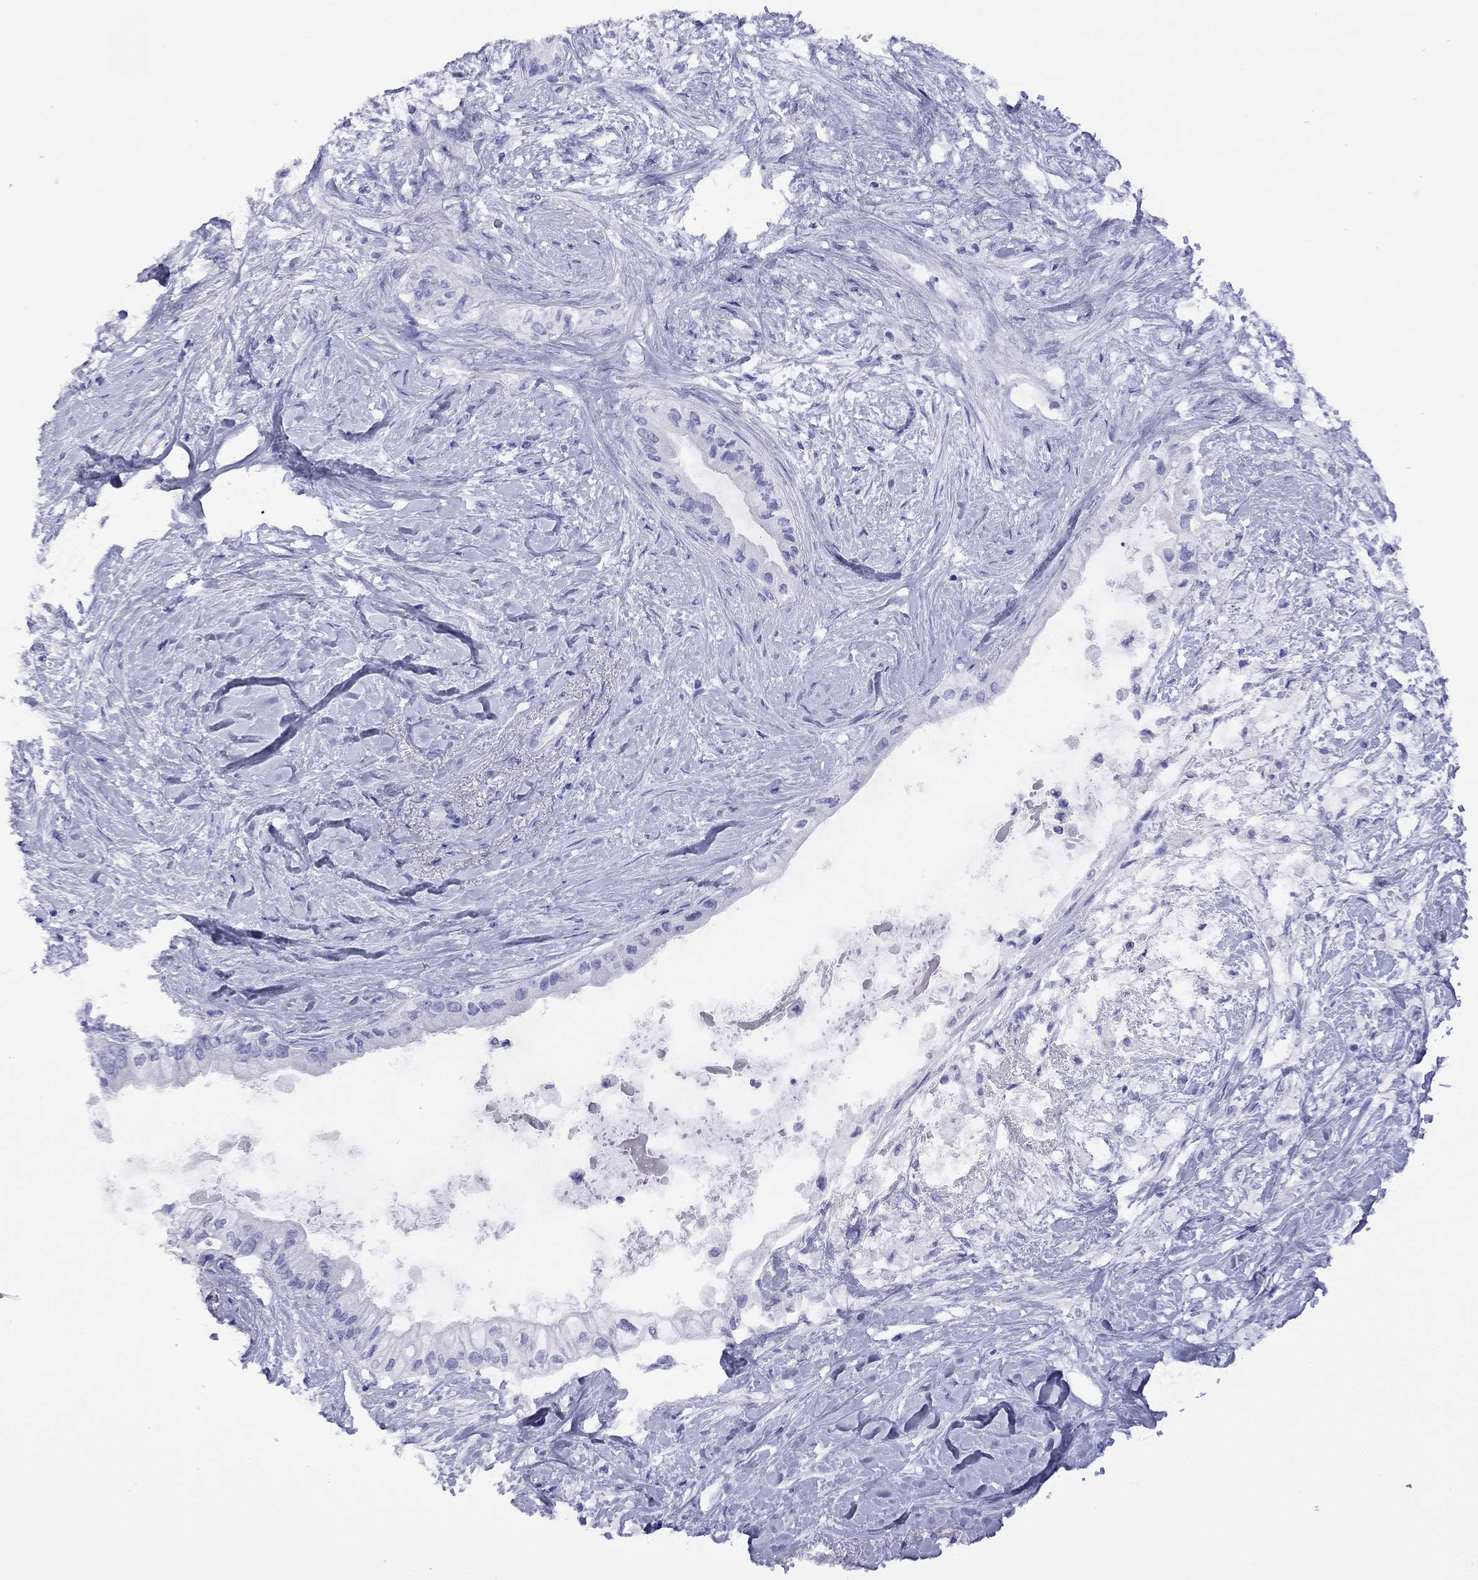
{"staining": {"intensity": "negative", "quantity": "none", "location": "none"}, "tissue": "pancreatic cancer", "cell_type": "Tumor cells", "image_type": "cancer", "snomed": [{"axis": "morphology", "description": "Normal tissue, NOS"}, {"axis": "morphology", "description": "Adenocarcinoma, NOS"}, {"axis": "topography", "description": "Pancreas"}, {"axis": "topography", "description": "Duodenum"}], "caption": "High magnification brightfield microscopy of pancreatic cancer stained with DAB (brown) and counterstained with hematoxylin (blue): tumor cells show no significant expression.", "gene": "FIGLA", "patient": {"sex": "female", "age": 60}}